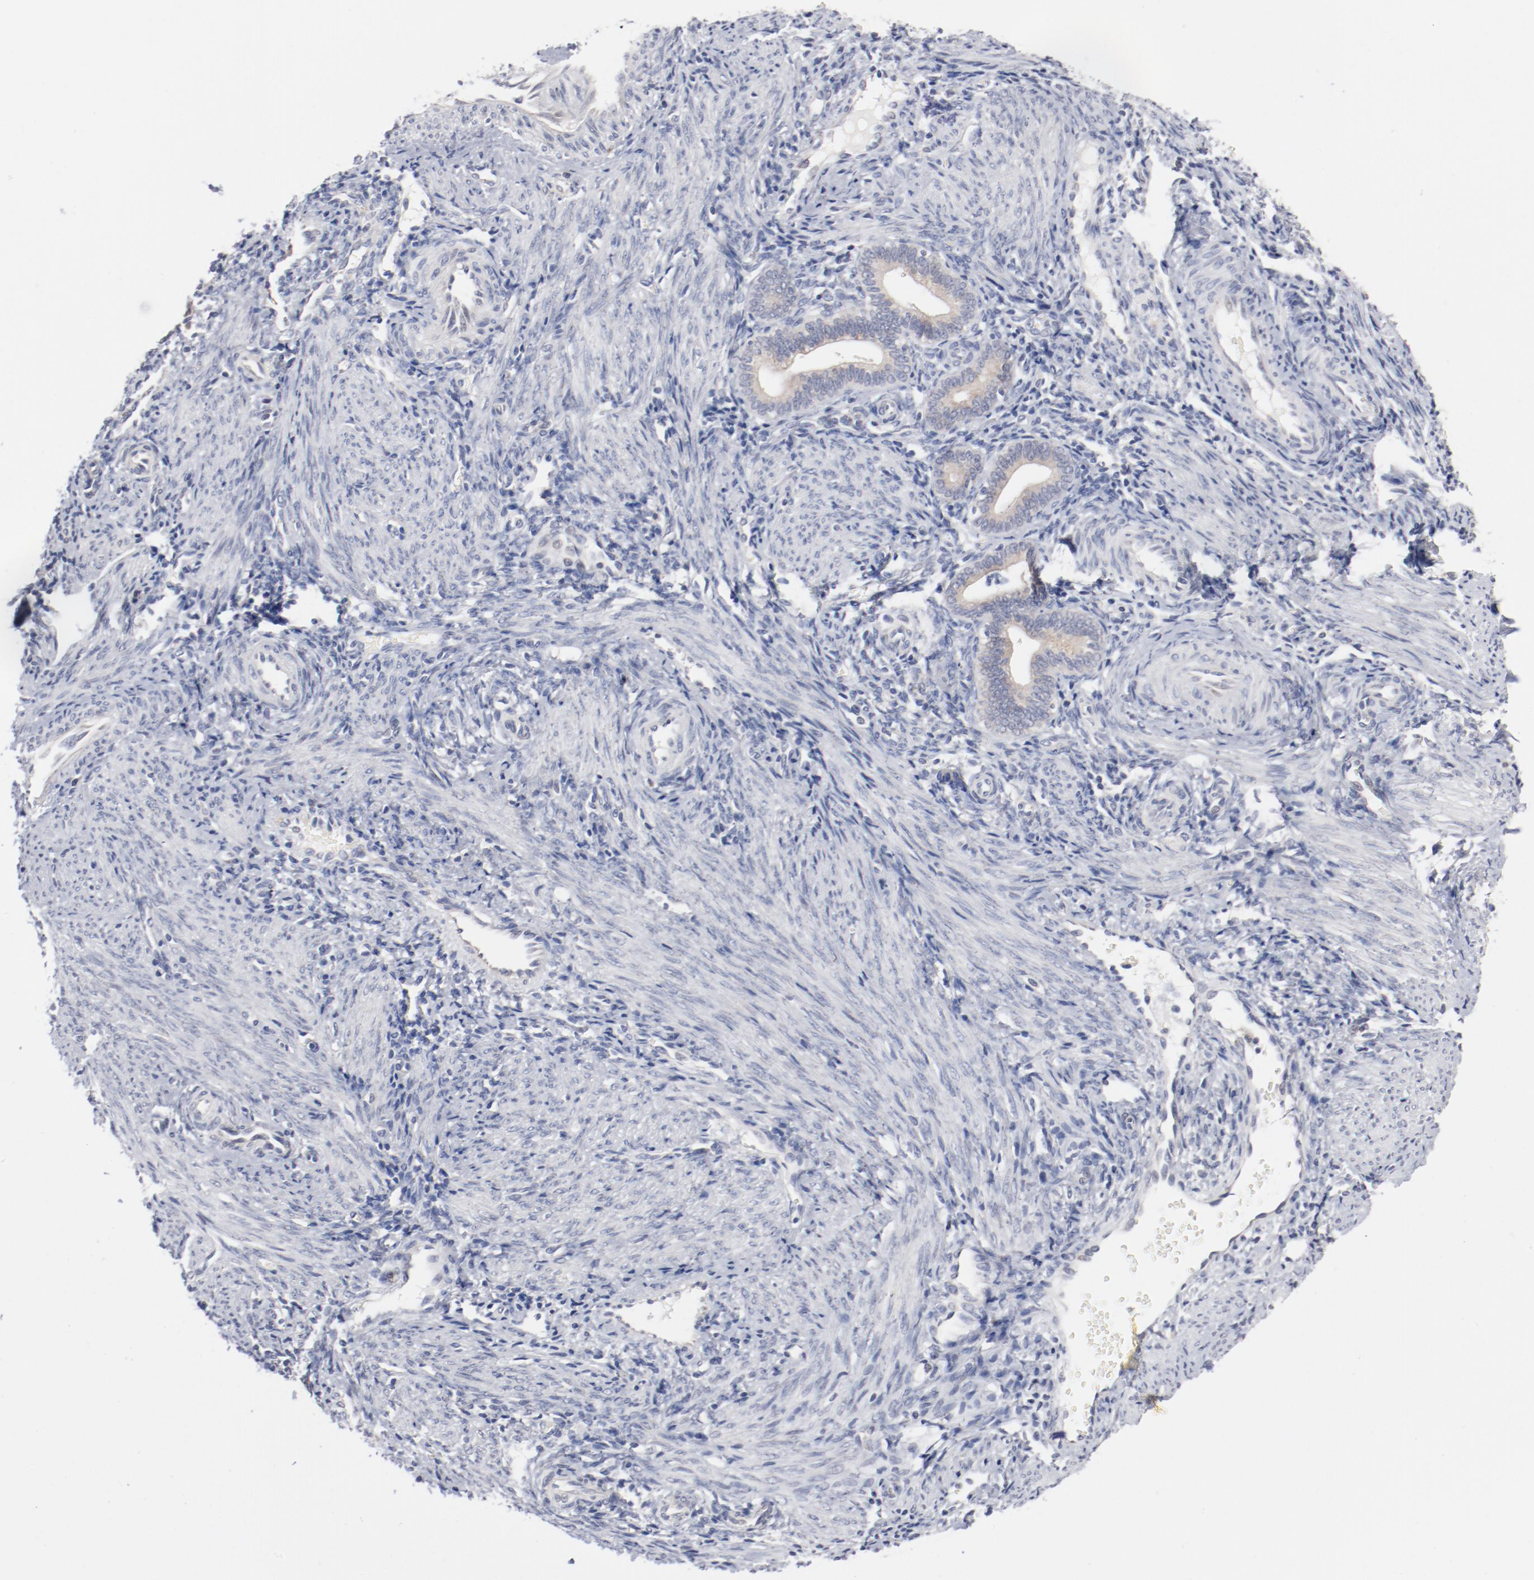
{"staining": {"intensity": "negative", "quantity": "none", "location": "none"}, "tissue": "endometrium", "cell_type": "Cells in endometrial stroma", "image_type": "normal", "snomed": [{"axis": "morphology", "description": "Normal tissue, NOS"}, {"axis": "topography", "description": "Uterus"}, {"axis": "topography", "description": "Endometrium"}], "caption": "Micrograph shows no protein expression in cells in endometrial stroma of unremarkable endometrium. (Brightfield microscopy of DAB immunohistochemistry (IHC) at high magnification).", "gene": "AK7", "patient": {"sex": "female", "age": 33}}